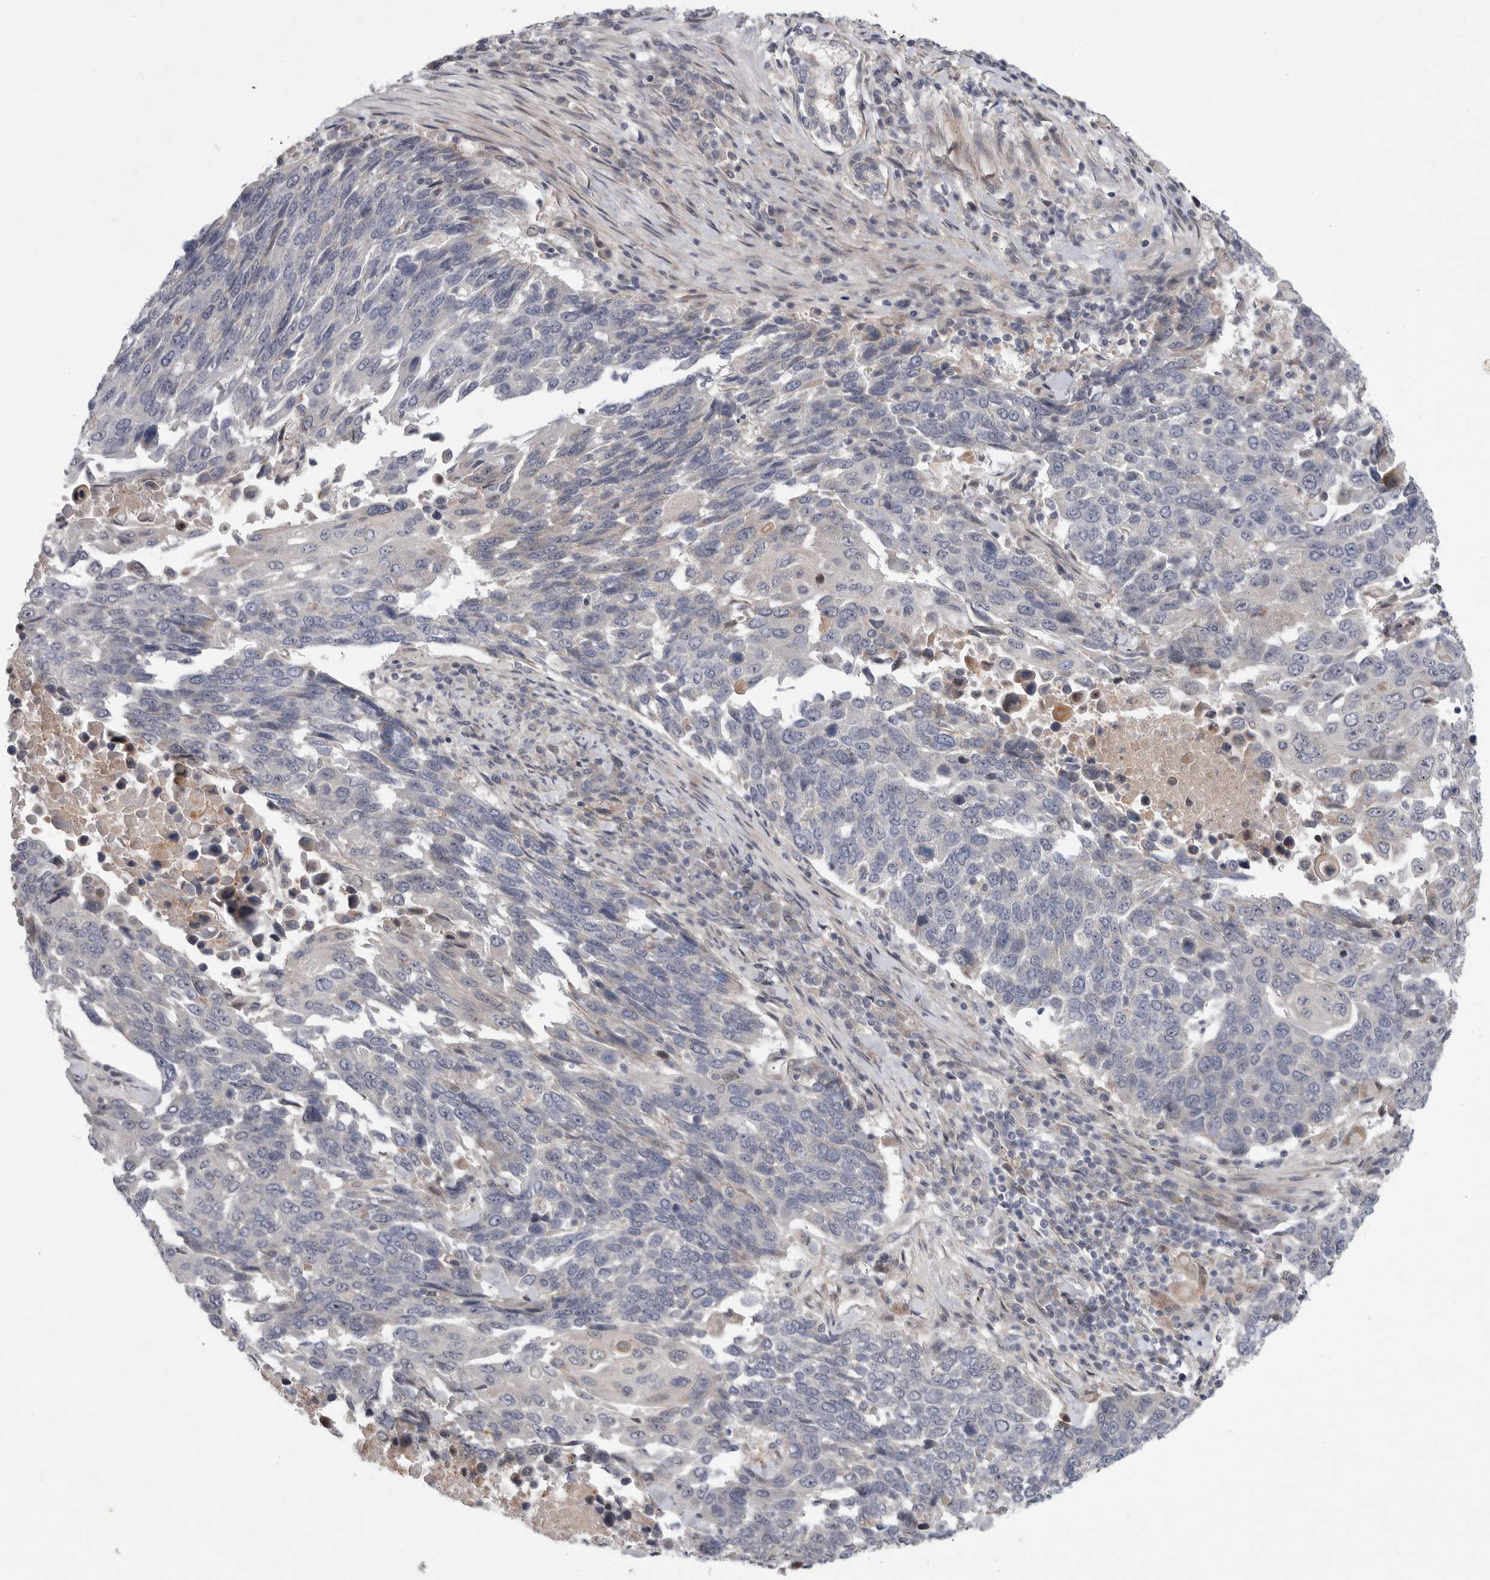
{"staining": {"intensity": "negative", "quantity": "none", "location": "none"}, "tissue": "lung cancer", "cell_type": "Tumor cells", "image_type": "cancer", "snomed": [{"axis": "morphology", "description": "Squamous cell carcinoma, NOS"}, {"axis": "topography", "description": "Lung"}], "caption": "An immunohistochemistry histopathology image of lung cancer (squamous cell carcinoma) is shown. There is no staining in tumor cells of lung cancer (squamous cell carcinoma).", "gene": "FBXO43", "patient": {"sex": "male", "age": 66}}